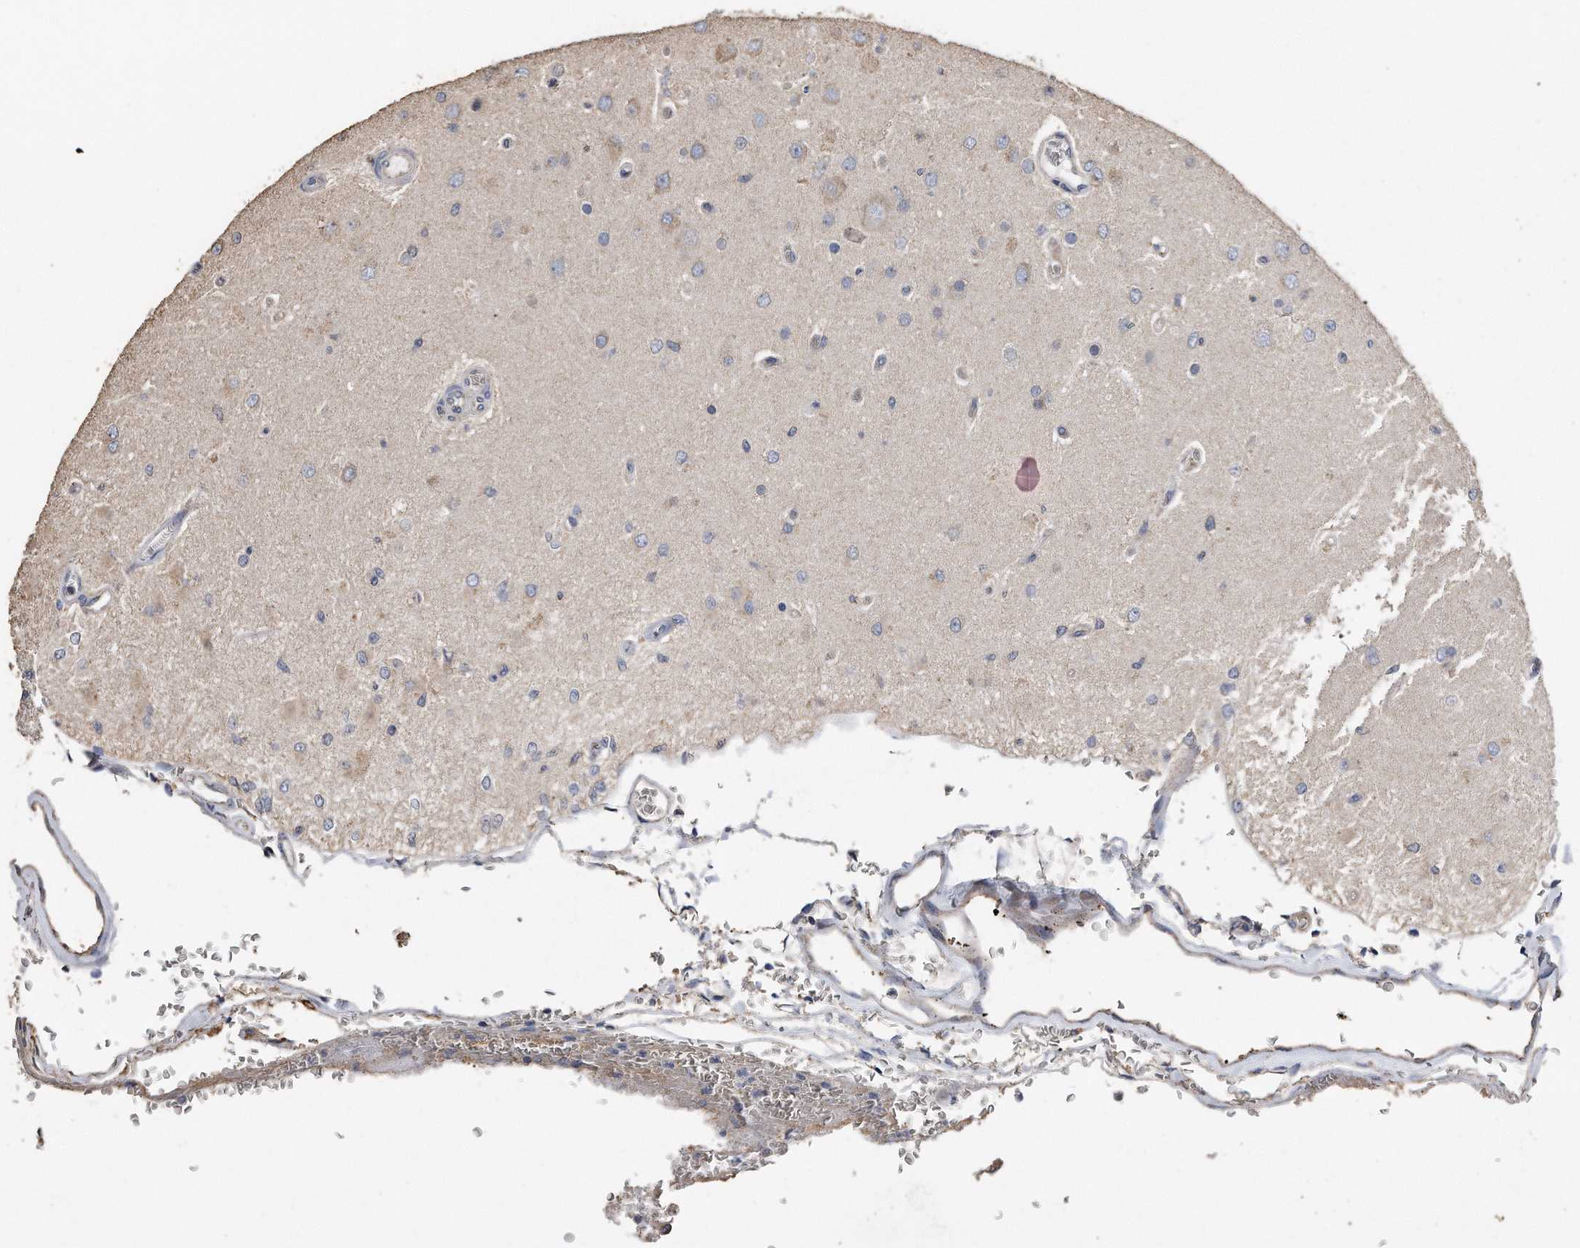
{"staining": {"intensity": "negative", "quantity": "none", "location": "none"}, "tissue": "glioma", "cell_type": "Tumor cells", "image_type": "cancer", "snomed": [{"axis": "morphology", "description": "Normal tissue, NOS"}, {"axis": "morphology", "description": "Glioma, malignant, High grade"}, {"axis": "topography", "description": "Cerebral cortex"}], "caption": "Immunohistochemistry (IHC) micrograph of human malignant high-grade glioma stained for a protein (brown), which displays no expression in tumor cells.", "gene": "CDCP1", "patient": {"sex": "male", "age": 77}}